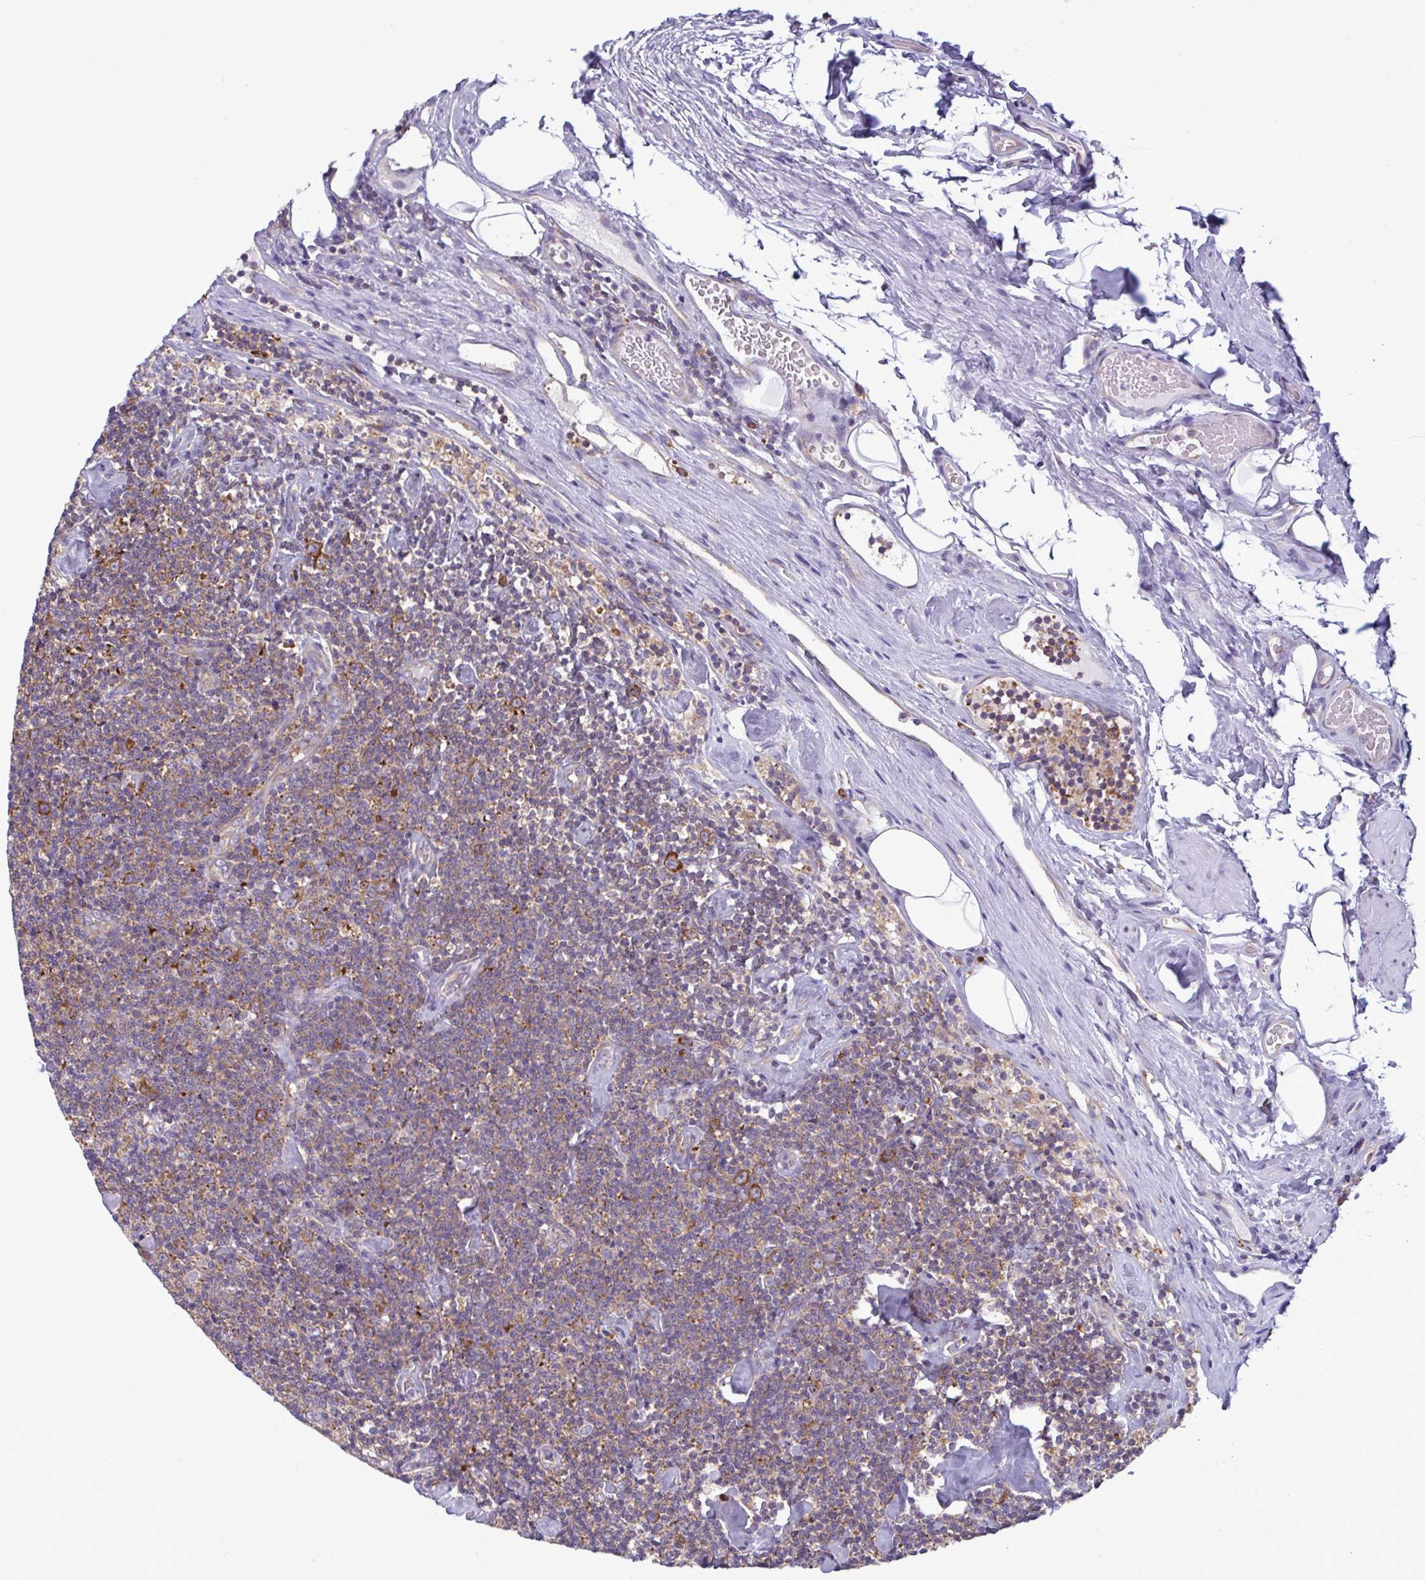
{"staining": {"intensity": "weak", "quantity": ">75%", "location": "cytoplasmic/membranous"}, "tissue": "lymphoma", "cell_type": "Tumor cells", "image_type": "cancer", "snomed": [{"axis": "morphology", "description": "Malignant lymphoma, non-Hodgkin's type, Low grade"}, {"axis": "topography", "description": "Lymph node"}], "caption": "Immunohistochemistry (IHC) of human lymphoma displays low levels of weak cytoplasmic/membranous positivity in approximately >75% of tumor cells.", "gene": "RPS16", "patient": {"sex": "male", "age": 81}}